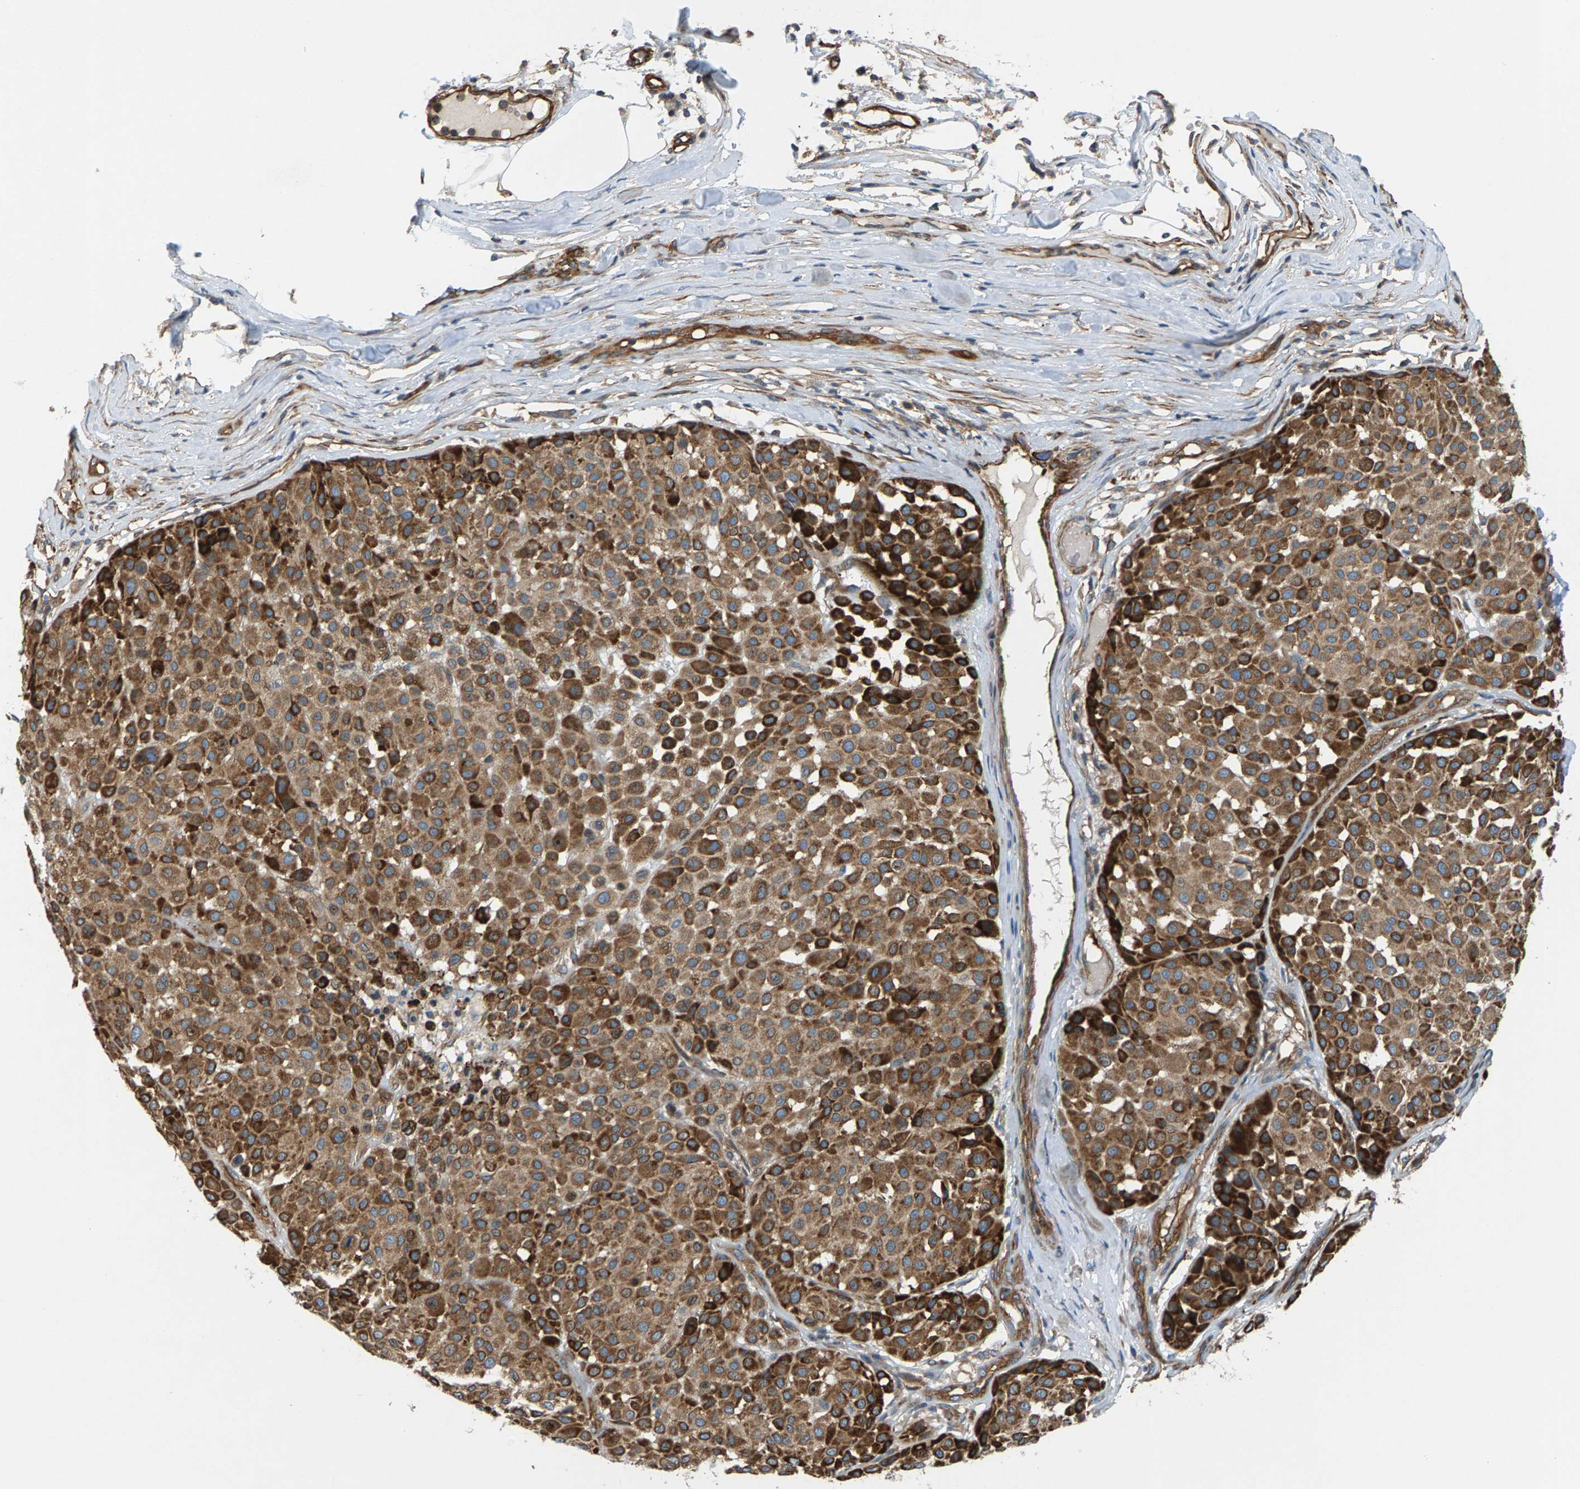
{"staining": {"intensity": "moderate", "quantity": ">75%", "location": "cytoplasmic/membranous"}, "tissue": "melanoma", "cell_type": "Tumor cells", "image_type": "cancer", "snomed": [{"axis": "morphology", "description": "Malignant melanoma, Metastatic site"}, {"axis": "topography", "description": "Soft tissue"}], "caption": "Tumor cells demonstrate medium levels of moderate cytoplasmic/membranous staining in about >75% of cells in human malignant melanoma (metastatic site). Immunohistochemistry (ihc) stains the protein in brown and the nuclei are stained blue.", "gene": "PDCL", "patient": {"sex": "male", "age": 41}}